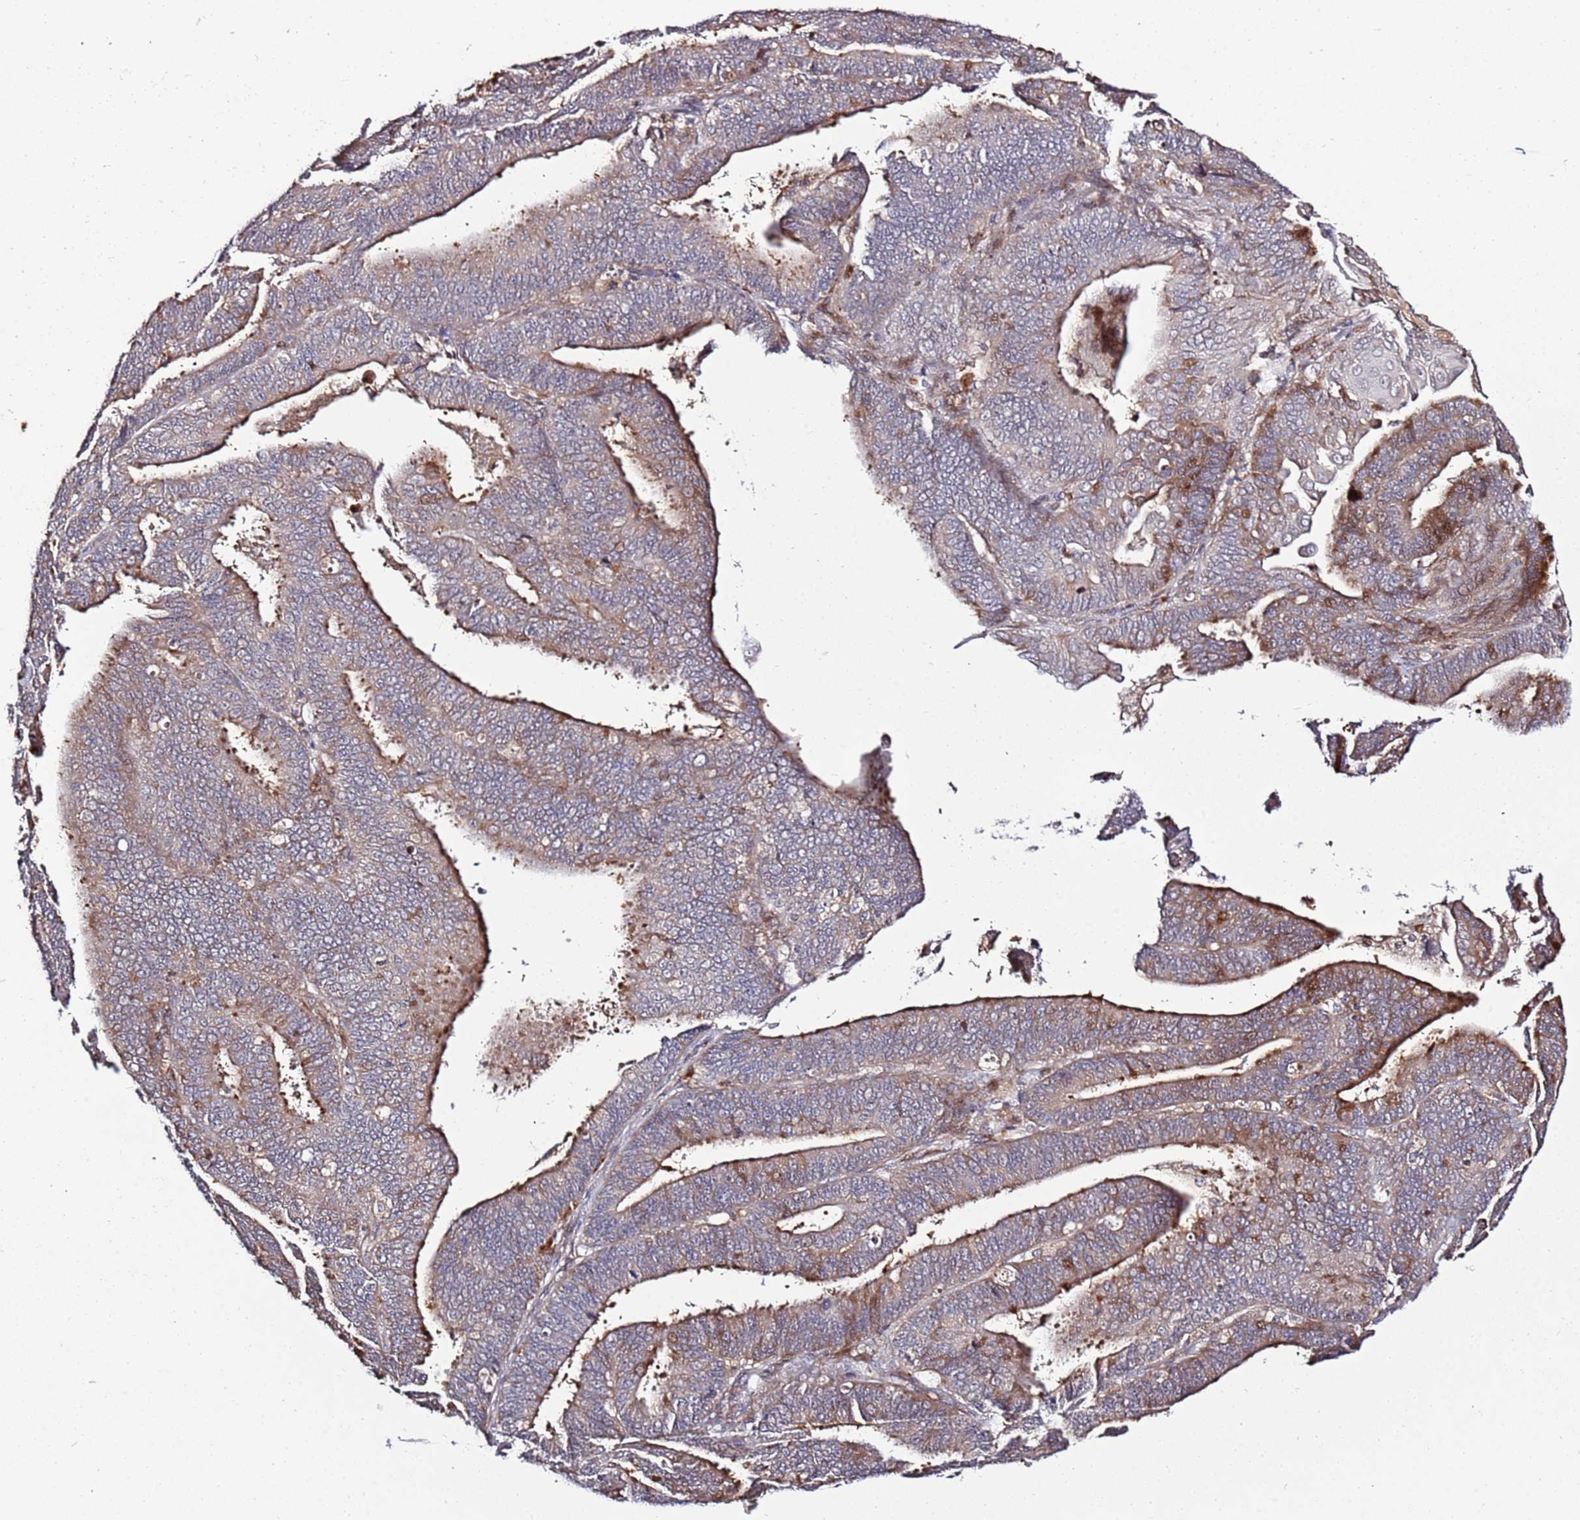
{"staining": {"intensity": "moderate", "quantity": "25%-75%", "location": "cytoplasmic/membranous"}, "tissue": "endometrial cancer", "cell_type": "Tumor cells", "image_type": "cancer", "snomed": [{"axis": "morphology", "description": "Adenocarcinoma, NOS"}, {"axis": "topography", "description": "Endometrium"}], "caption": "High-power microscopy captured an immunohistochemistry image of adenocarcinoma (endometrial), revealing moderate cytoplasmic/membranous positivity in approximately 25%-75% of tumor cells.", "gene": "RHBDL1", "patient": {"sex": "female", "age": 73}}